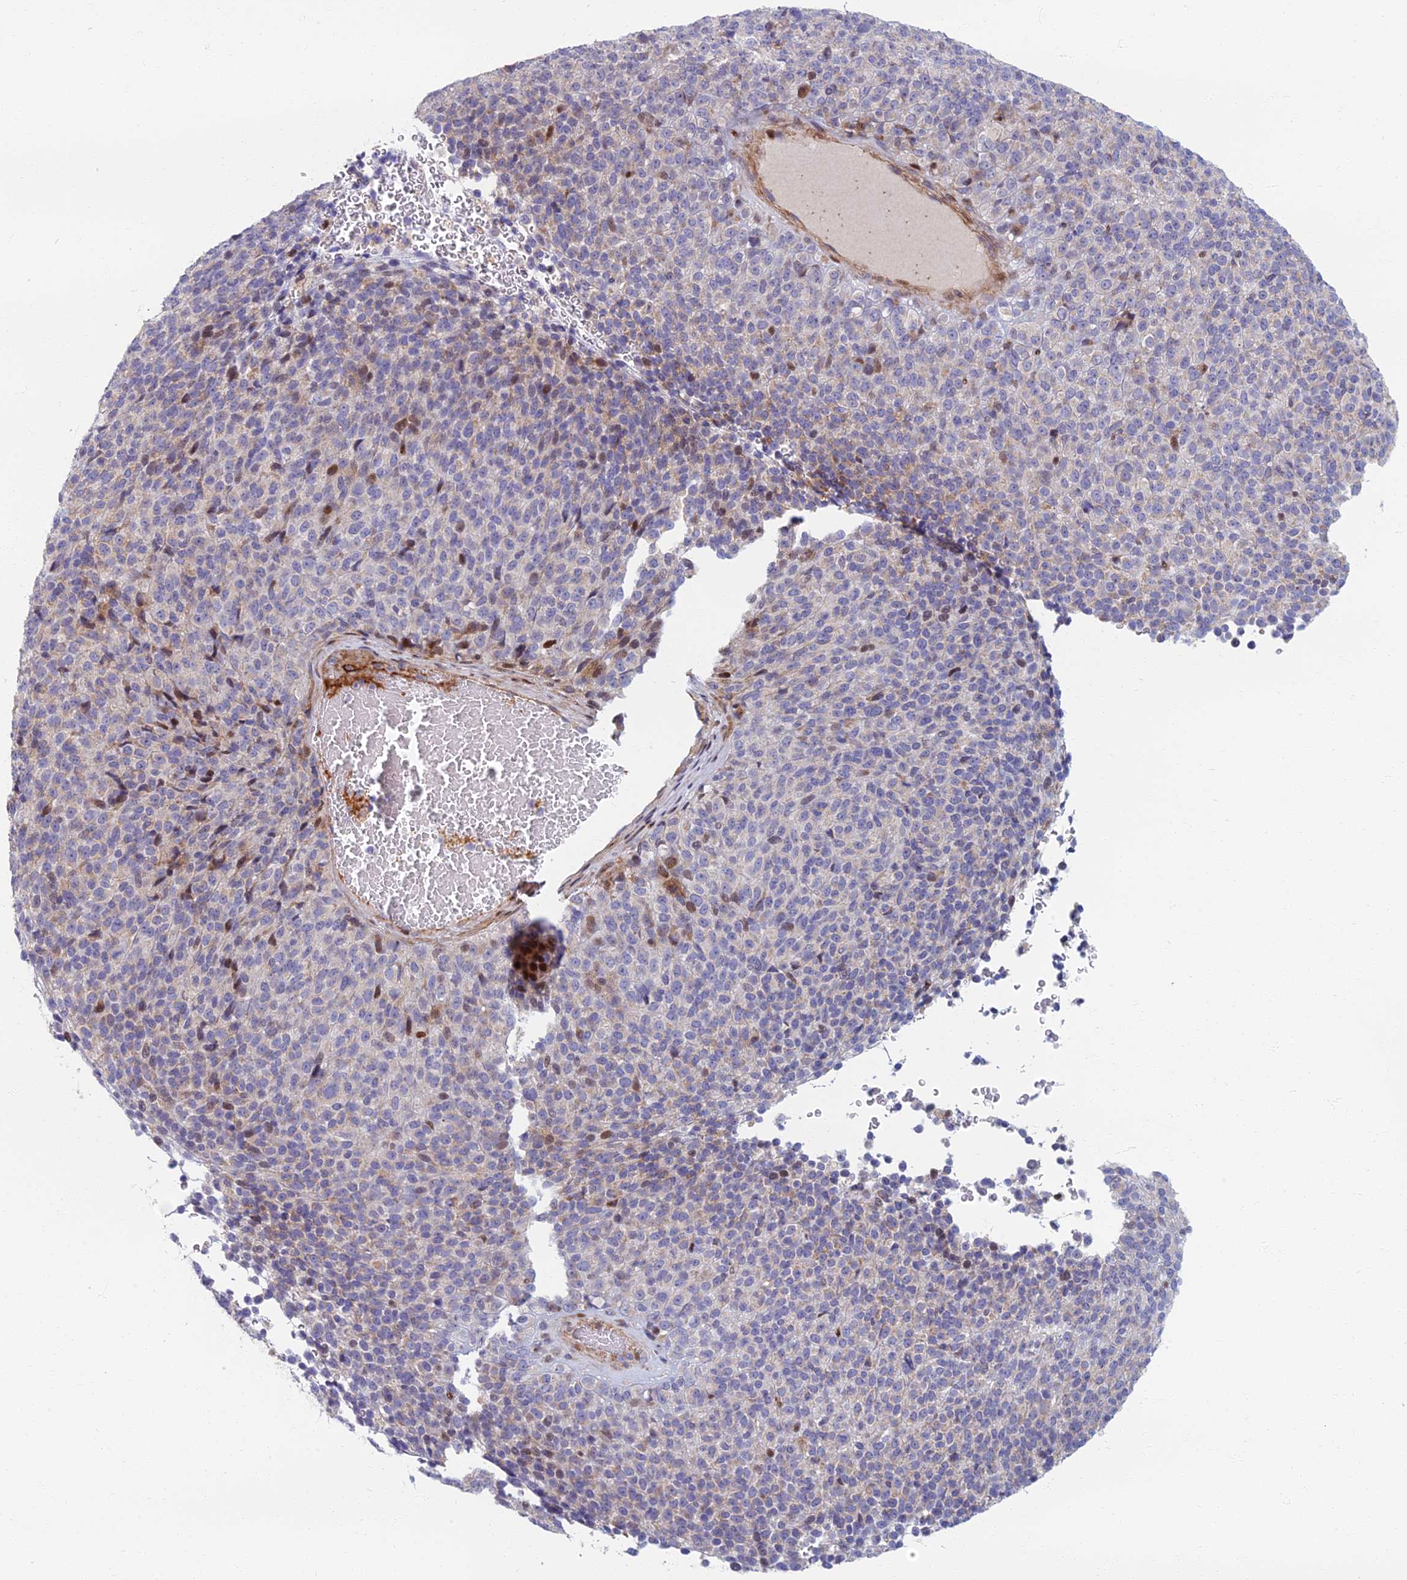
{"staining": {"intensity": "negative", "quantity": "none", "location": "none"}, "tissue": "melanoma", "cell_type": "Tumor cells", "image_type": "cancer", "snomed": [{"axis": "morphology", "description": "Malignant melanoma, Metastatic site"}, {"axis": "topography", "description": "Brain"}], "caption": "IHC image of malignant melanoma (metastatic site) stained for a protein (brown), which demonstrates no positivity in tumor cells. Nuclei are stained in blue.", "gene": "C15orf40", "patient": {"sex": "female", "age": 56}}